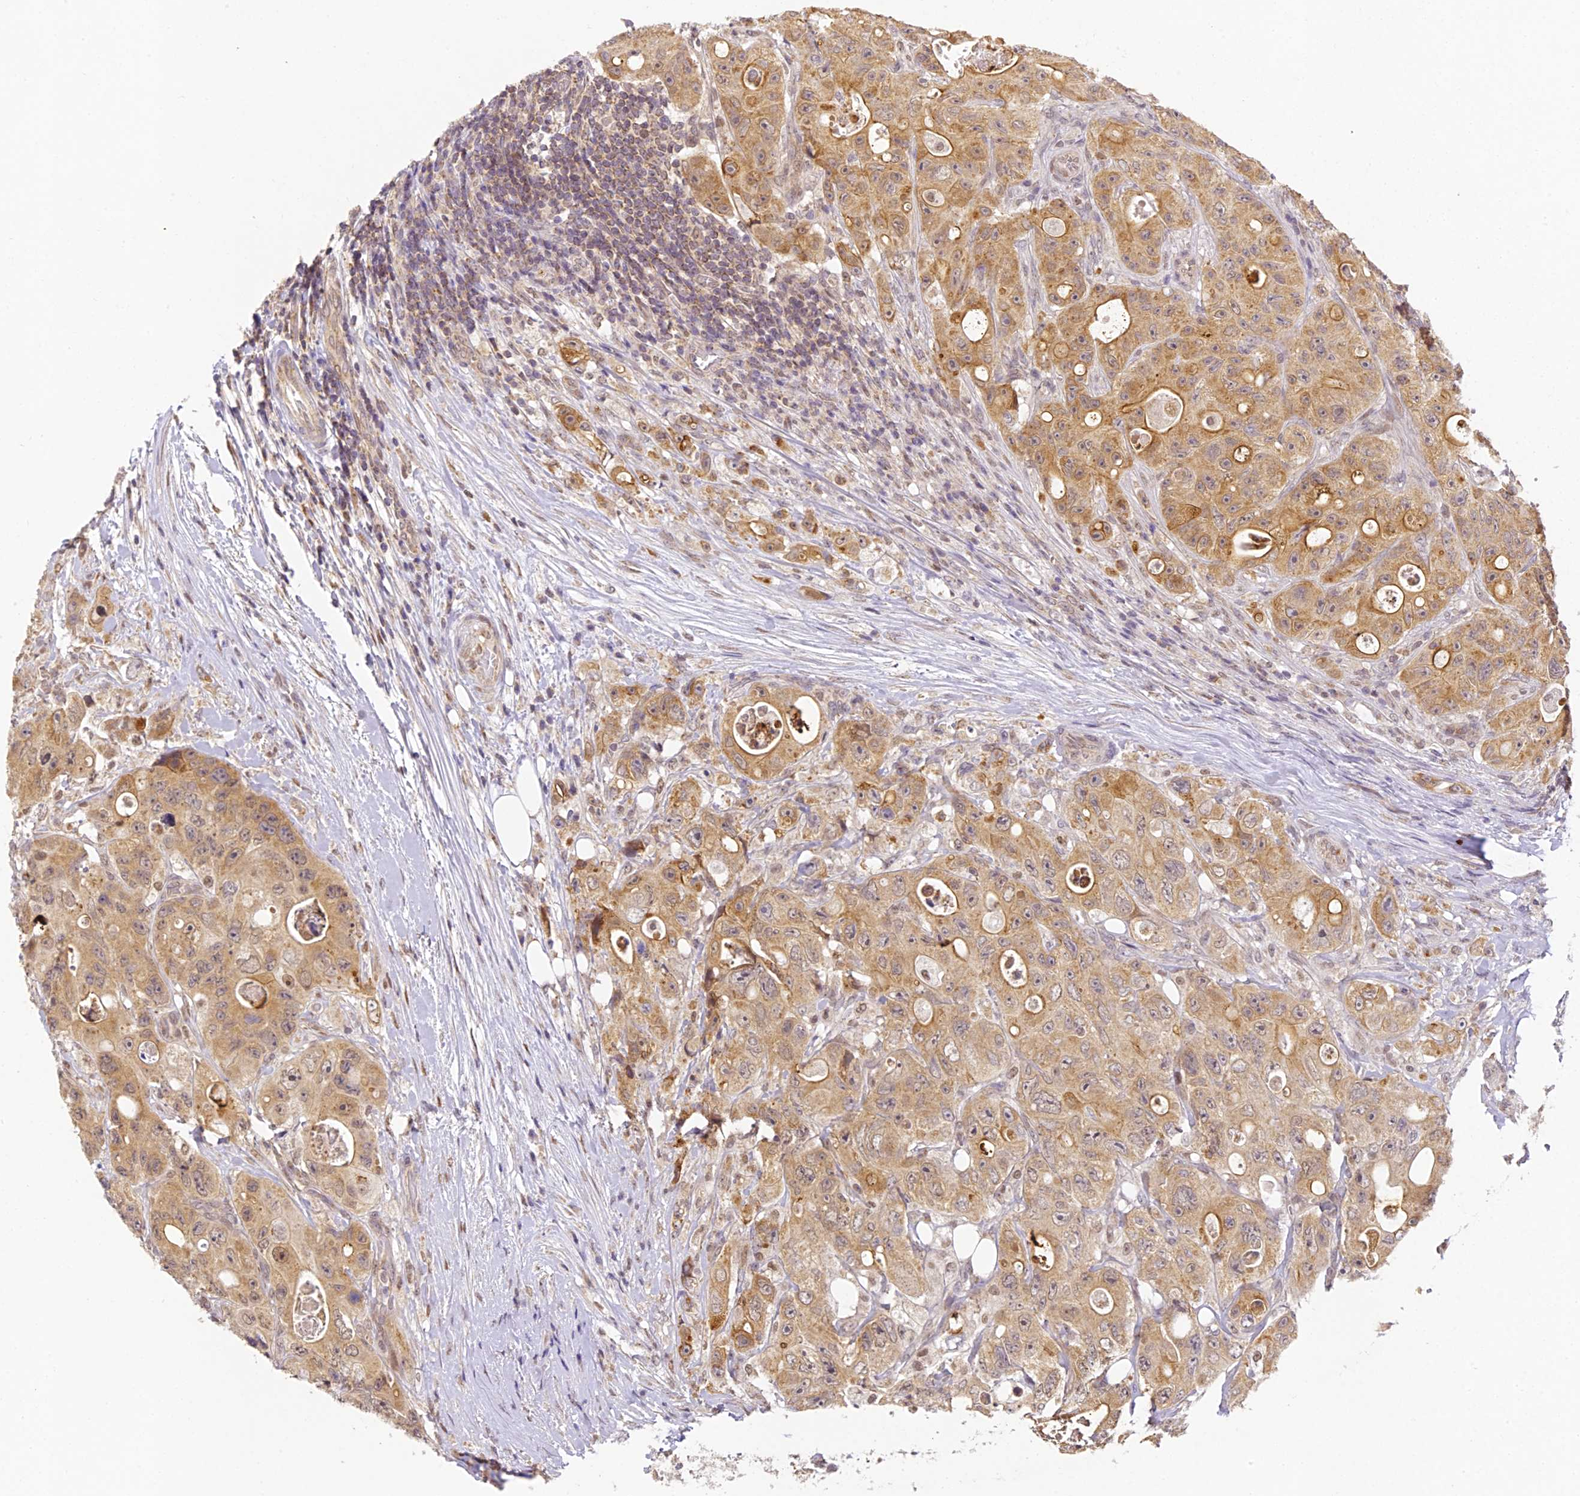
{"staining": {"intensity": "moderate", "quantity": ">75%", "location": "cytoplasmic/membranous,nuclear"}, "tissue": "colorectal cancer", "cell_type": "Tumor cells", "image_type": "cancer", "snomed": [{"axis": "morphology", "description": "Adenocarcinoma, NOS"}, {"axis": "topography", "description": "Colon"}], "caption": "The immunohistochemical stain shows moderate cytoplasmic/membranous and nuclear staining in tumor cells of colorectal cancer tissue. The staining was performed using DAB (3,3'-diaminobenzidine), with brown indicating positive protein expression. Nuclei are stained blue with hematoxylin.", "gene": "DNAAF10", "patient": {"sex": "female", "age": 46}}